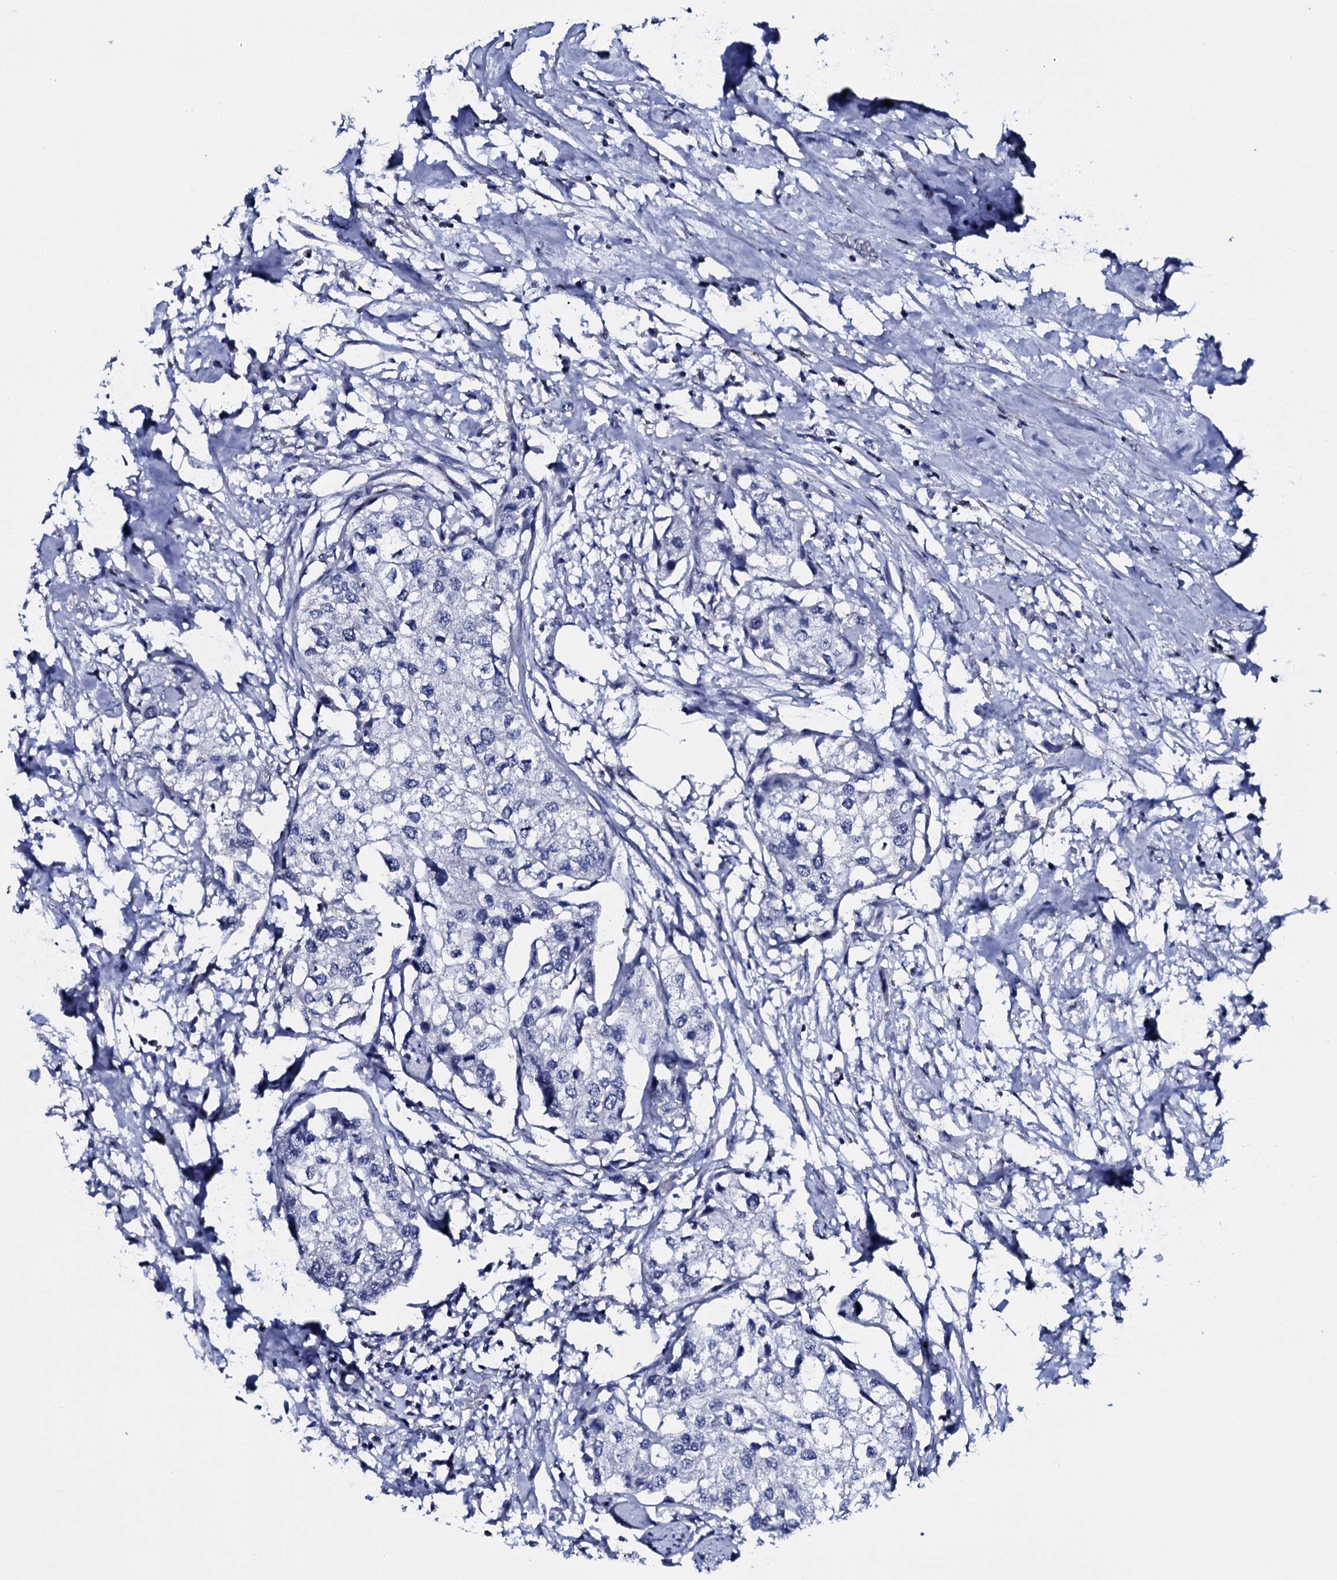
{"staining": {"intensity": "negative", "quantity": "none", "location": "none"}, "tissue": "urothelial cancer", "cell_type": "Tumor cells", "image_type": "cancer", "snomed": [{"axis": "morphology", "description": "Urothelial carcinoma, High grade"}, {"axis": "topography", "description": "Urinary bladder"}], "caption": "Immunohistochemical staining of urothelial cancer exhibits no significant expression in tumor cells.", "gene": "NPM2", "patient": {"sex": "male", "age": 64}}